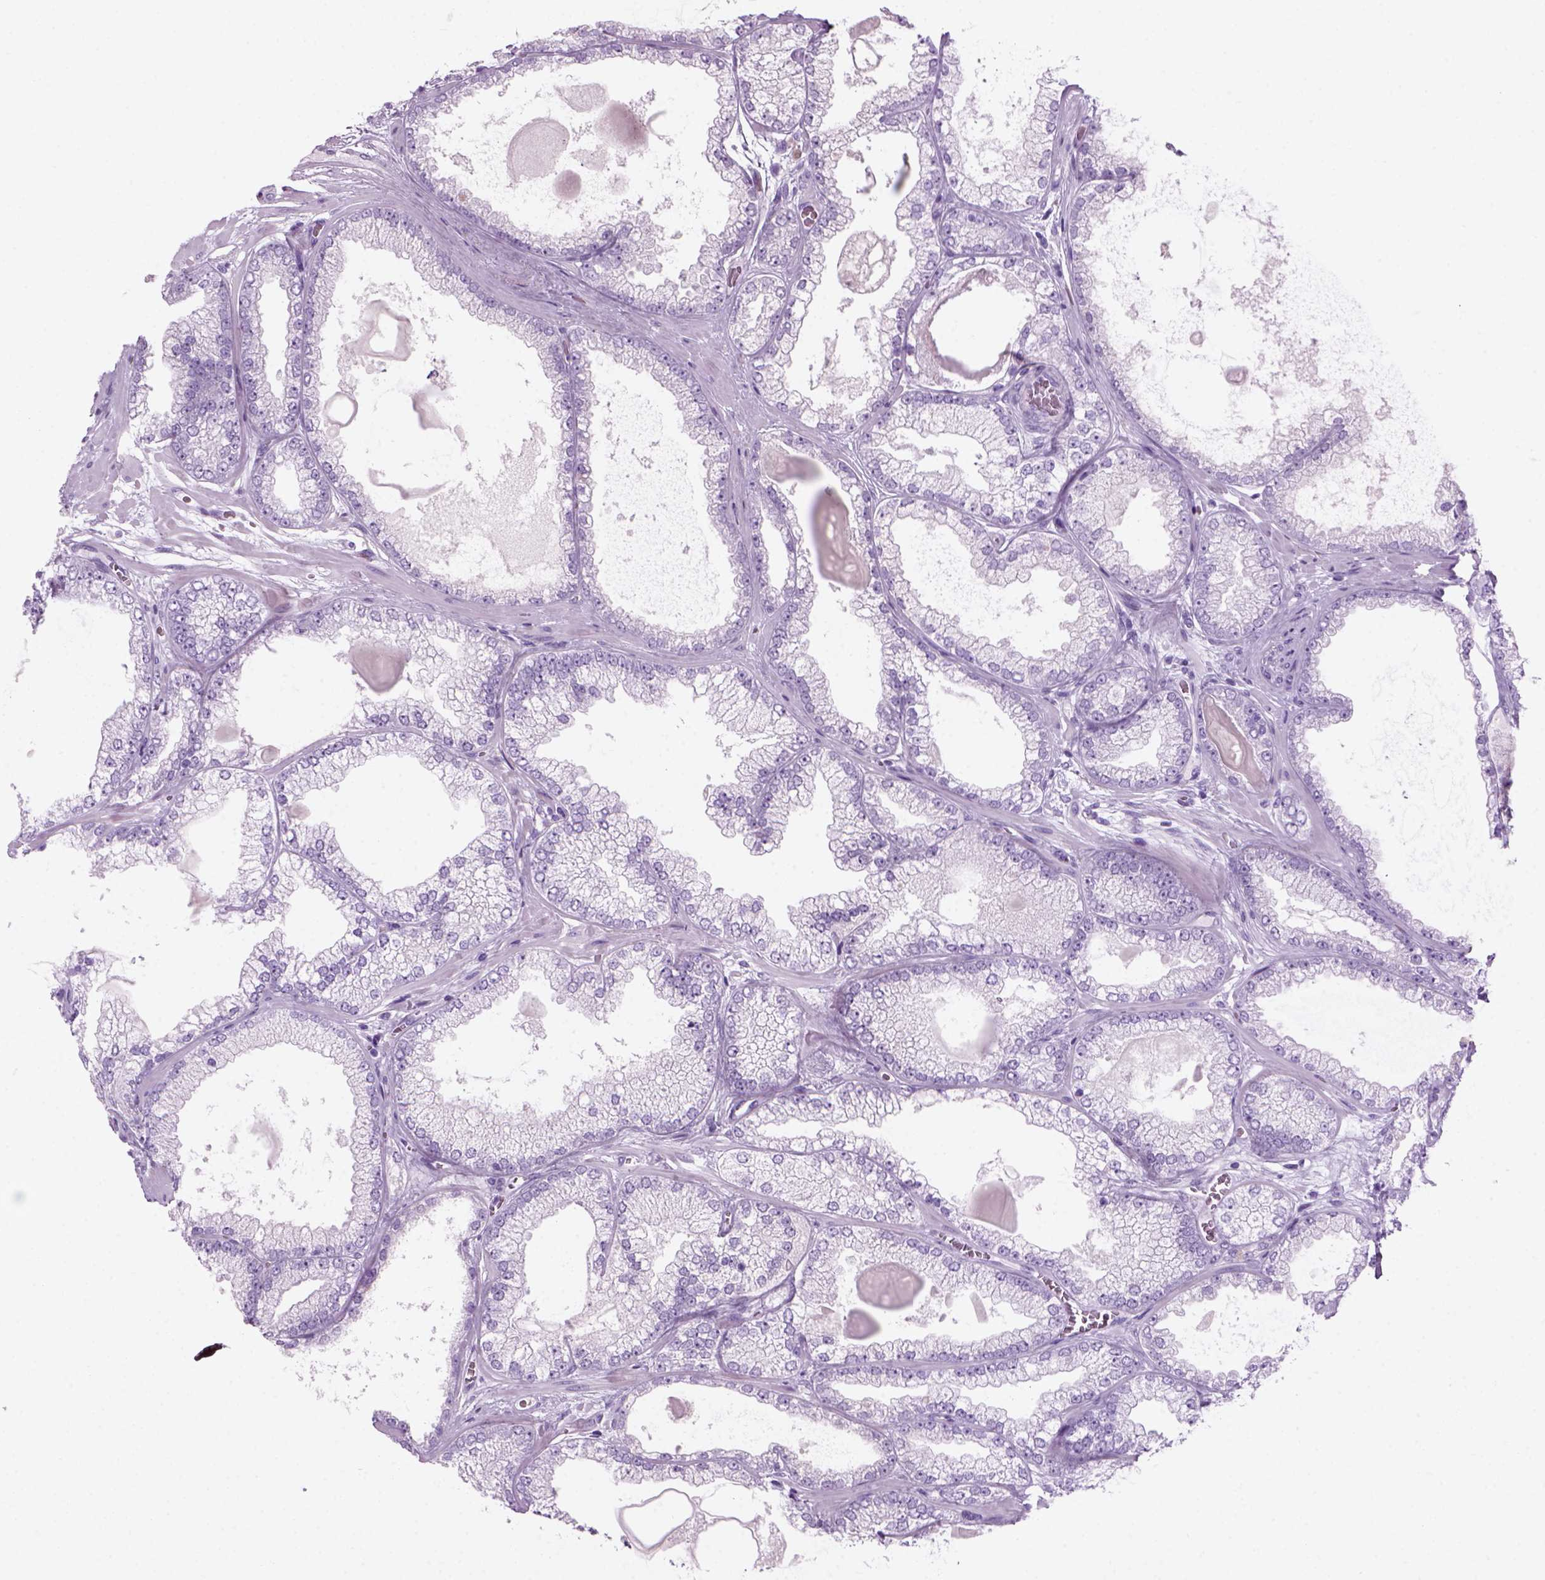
{"staining": {"intensity": "negative", "quantity": "none", "location": "none"}, "tissue": "prostate cancer", "cell_type": "Tumor cells", "image_type": "cancer", "snomed": [{"axis": "morphology", "description": "Adenocarcinoma, Low grade"}, {"axis": "topography", "description": "Prostate"}], "caption": "Human prostate adenocarcinoma (low-grade) stained for a protein using immunohistochemistry shows no staining in tumor cells.", "gene": "MZB1", "patient": {"sex": "male", "age": 57}}